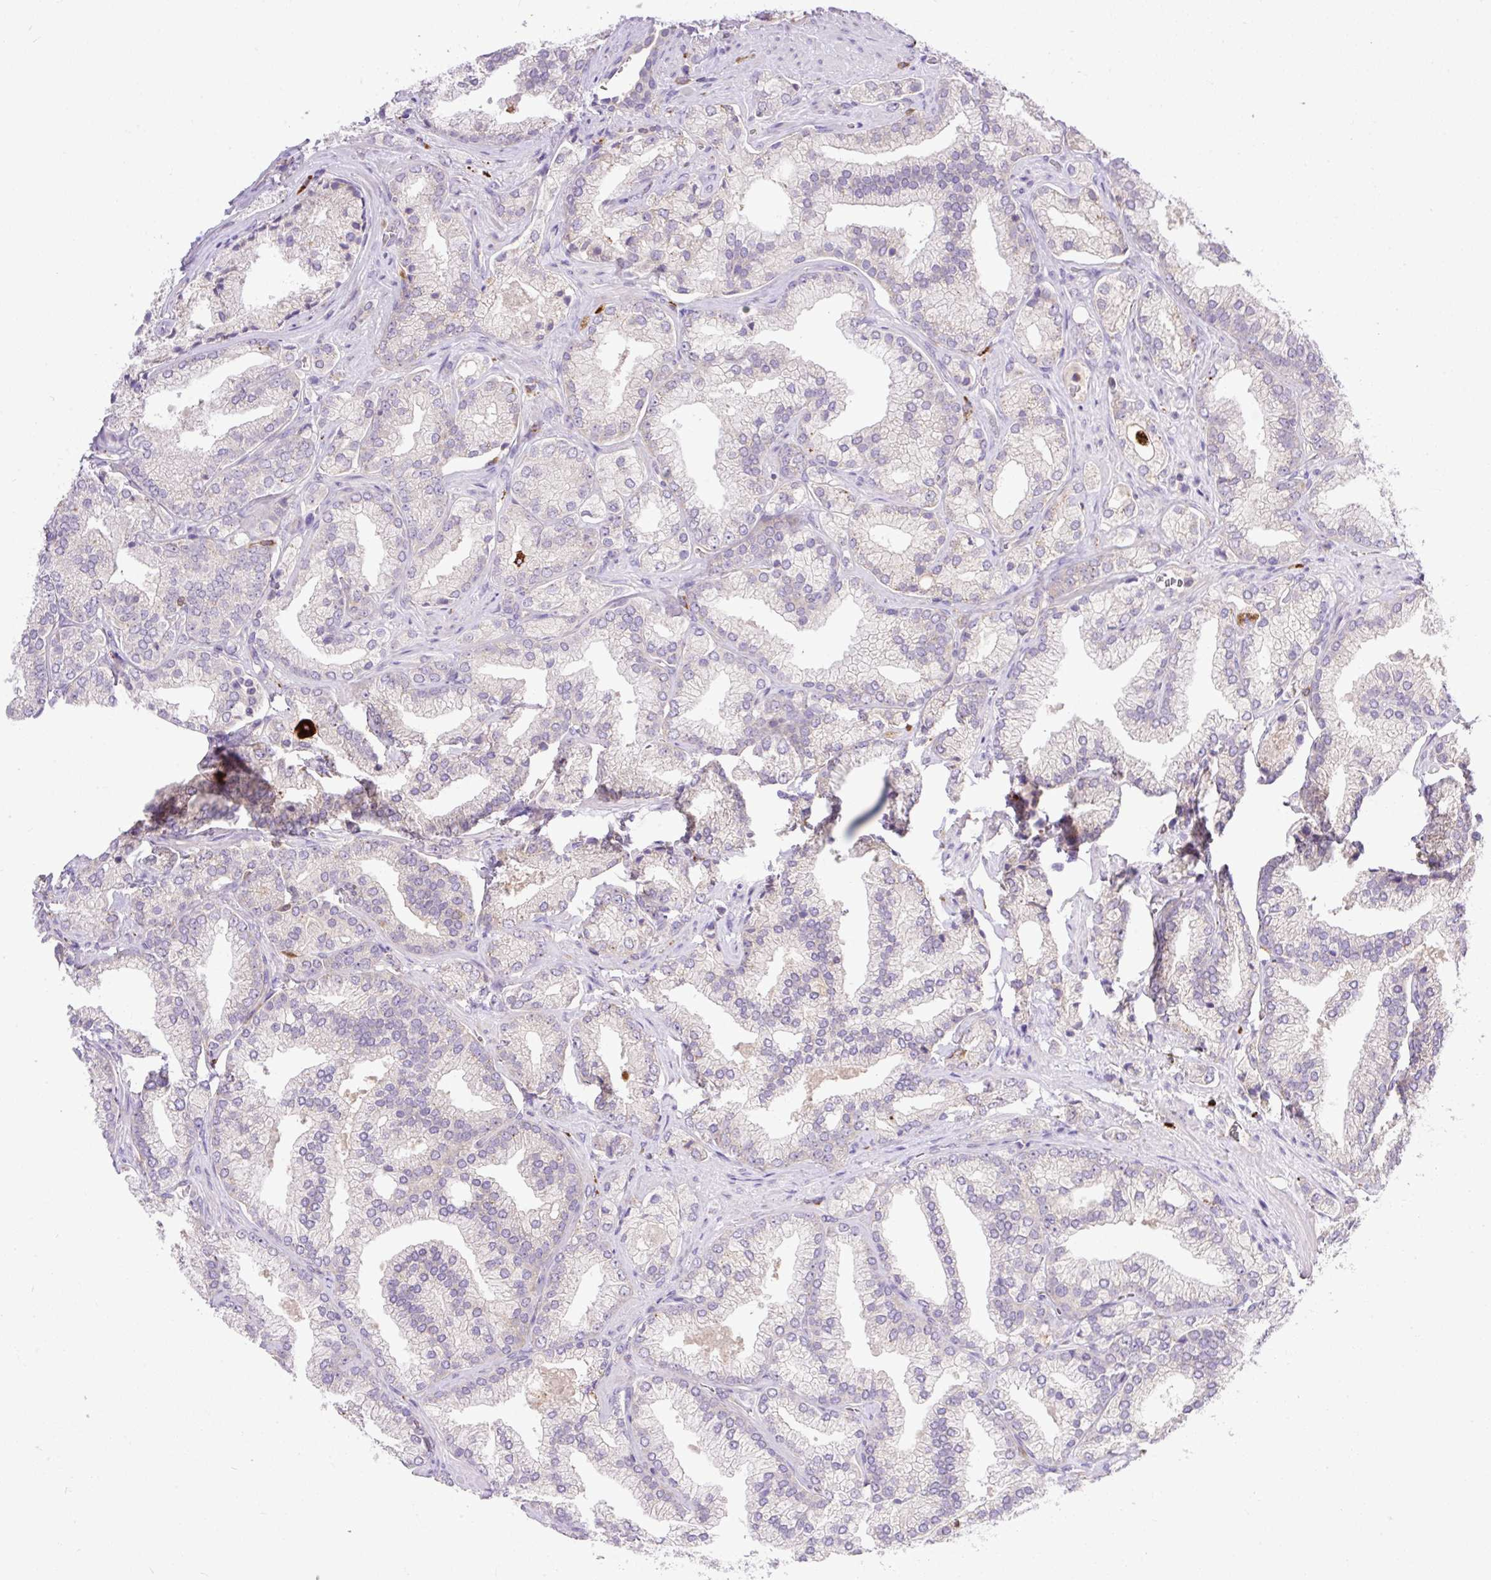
{"staining": {"intensity": "negative", "quantity": "none", "location": "none"}, "tissue": "prostate cancer", "cell_type": "Tumor cells", "image_type": "cancer", "snomed": [{"axis": "morphology", "description": "Adenocarcinoma, High grade"}, {"axis": "topography", "description": "Prostate"}], "caption": "Tumor cells show no significant staining in high-grade adenocarcinoma (prostate).", "gene": "HEXB", "patient": {"sex": "male", "age": 68}}